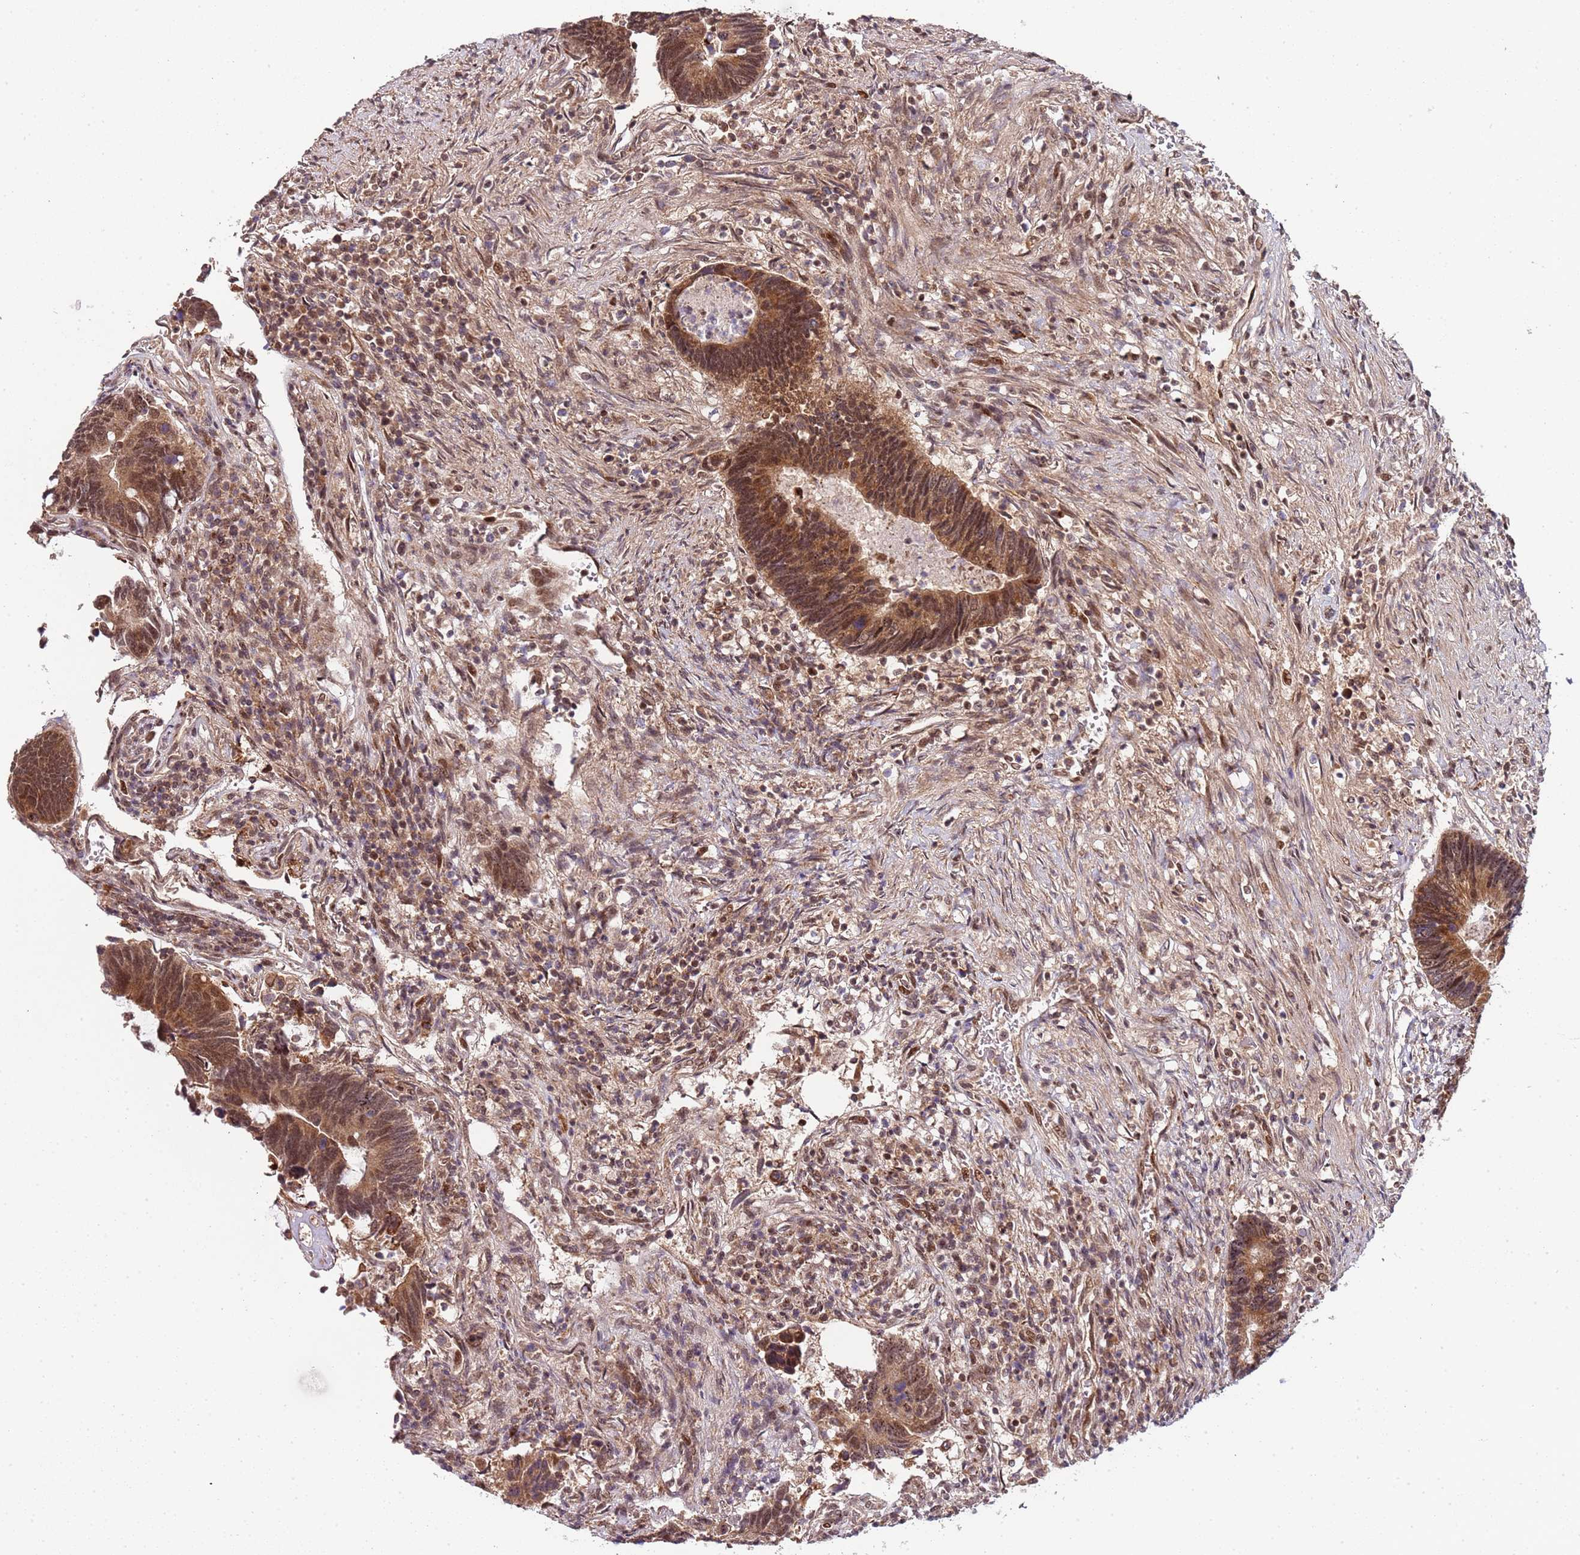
{"staining": {"intensity": "moderate", "quantity": ">75%", "location": "cytoplasmic/membranous,nuclear"}, "tissue": "colorectal cancer", "cell_type": "Tumor cells", "image_type": "cancer", "snomed": [{"axis": "morphology", "description": "Adenocarcinoma, NOS"}, {"axis": "topography", "description": "Colon"}], "caption": "This micrograph exhibits immunohistochemistry staining of colorectal adenocarcinoma, with medium moderate cytoplasmic/membranous and nuclear expression in about >75% of tumor cells.", "gene": "EDC3", "patient": {"sex": "male", "age": 87}}